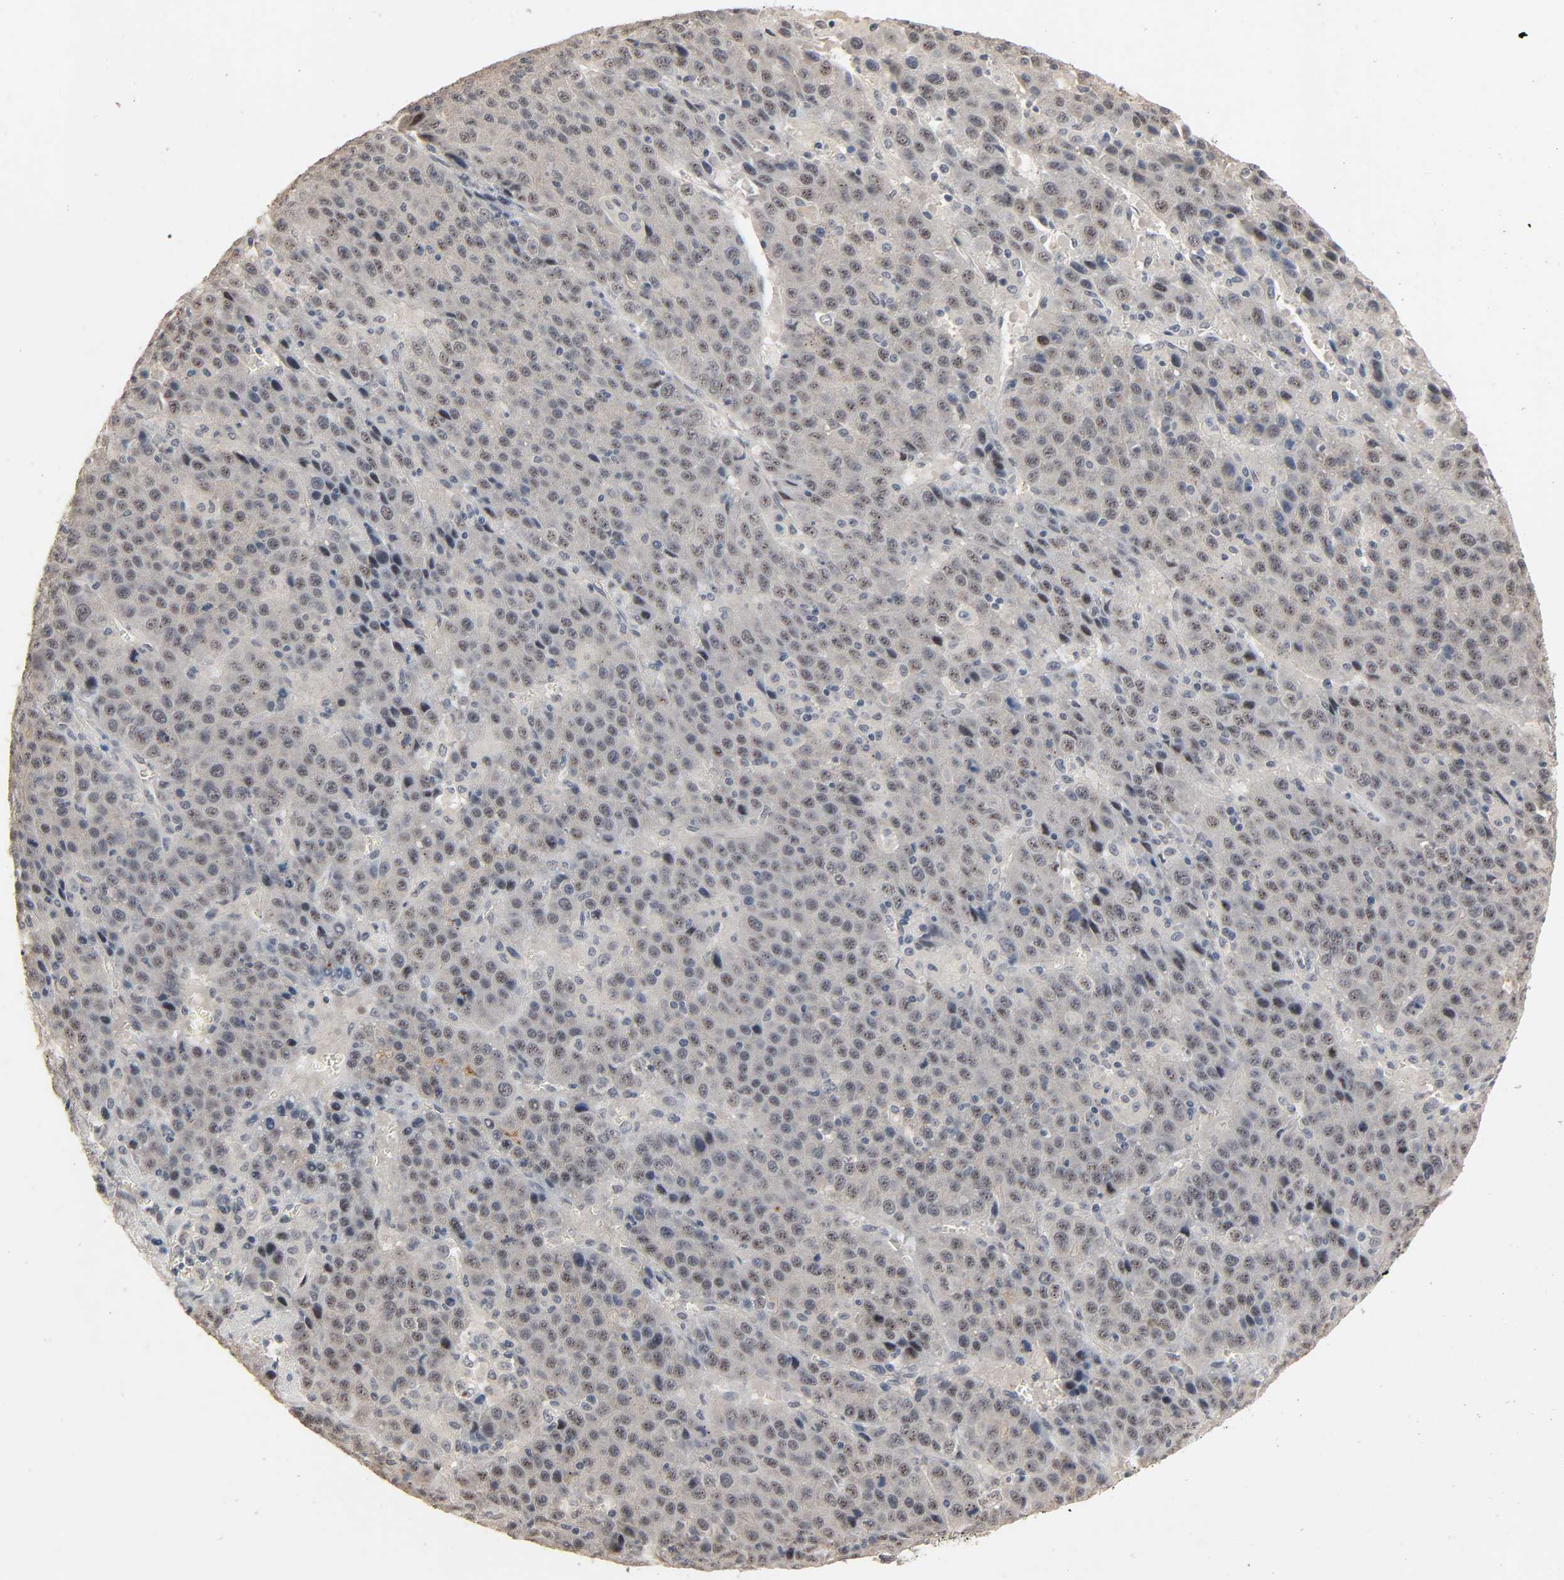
{"staining": {"intensity": "negative", "quantity": "none", "location": "none"}, "tissue": "liver cancer", "cell_type": "Tumor cells", "image_type": "cancer", "snomed": [{"axis": "morphology", "description": "Carcinoma, Hepatocellular, NOS"}, {"axis": "topography", "description": "Liver"}], "caption": "This is a micrograph of immunohistochemistry (IHC) staining of liver cancer, which shows no staining in tumor cells. (Immunohistochemistry (ihc), brightfield microscopy, high magnification).", "gene": "MAGEA8", "patient": {"sex": "female", "age": 53}}